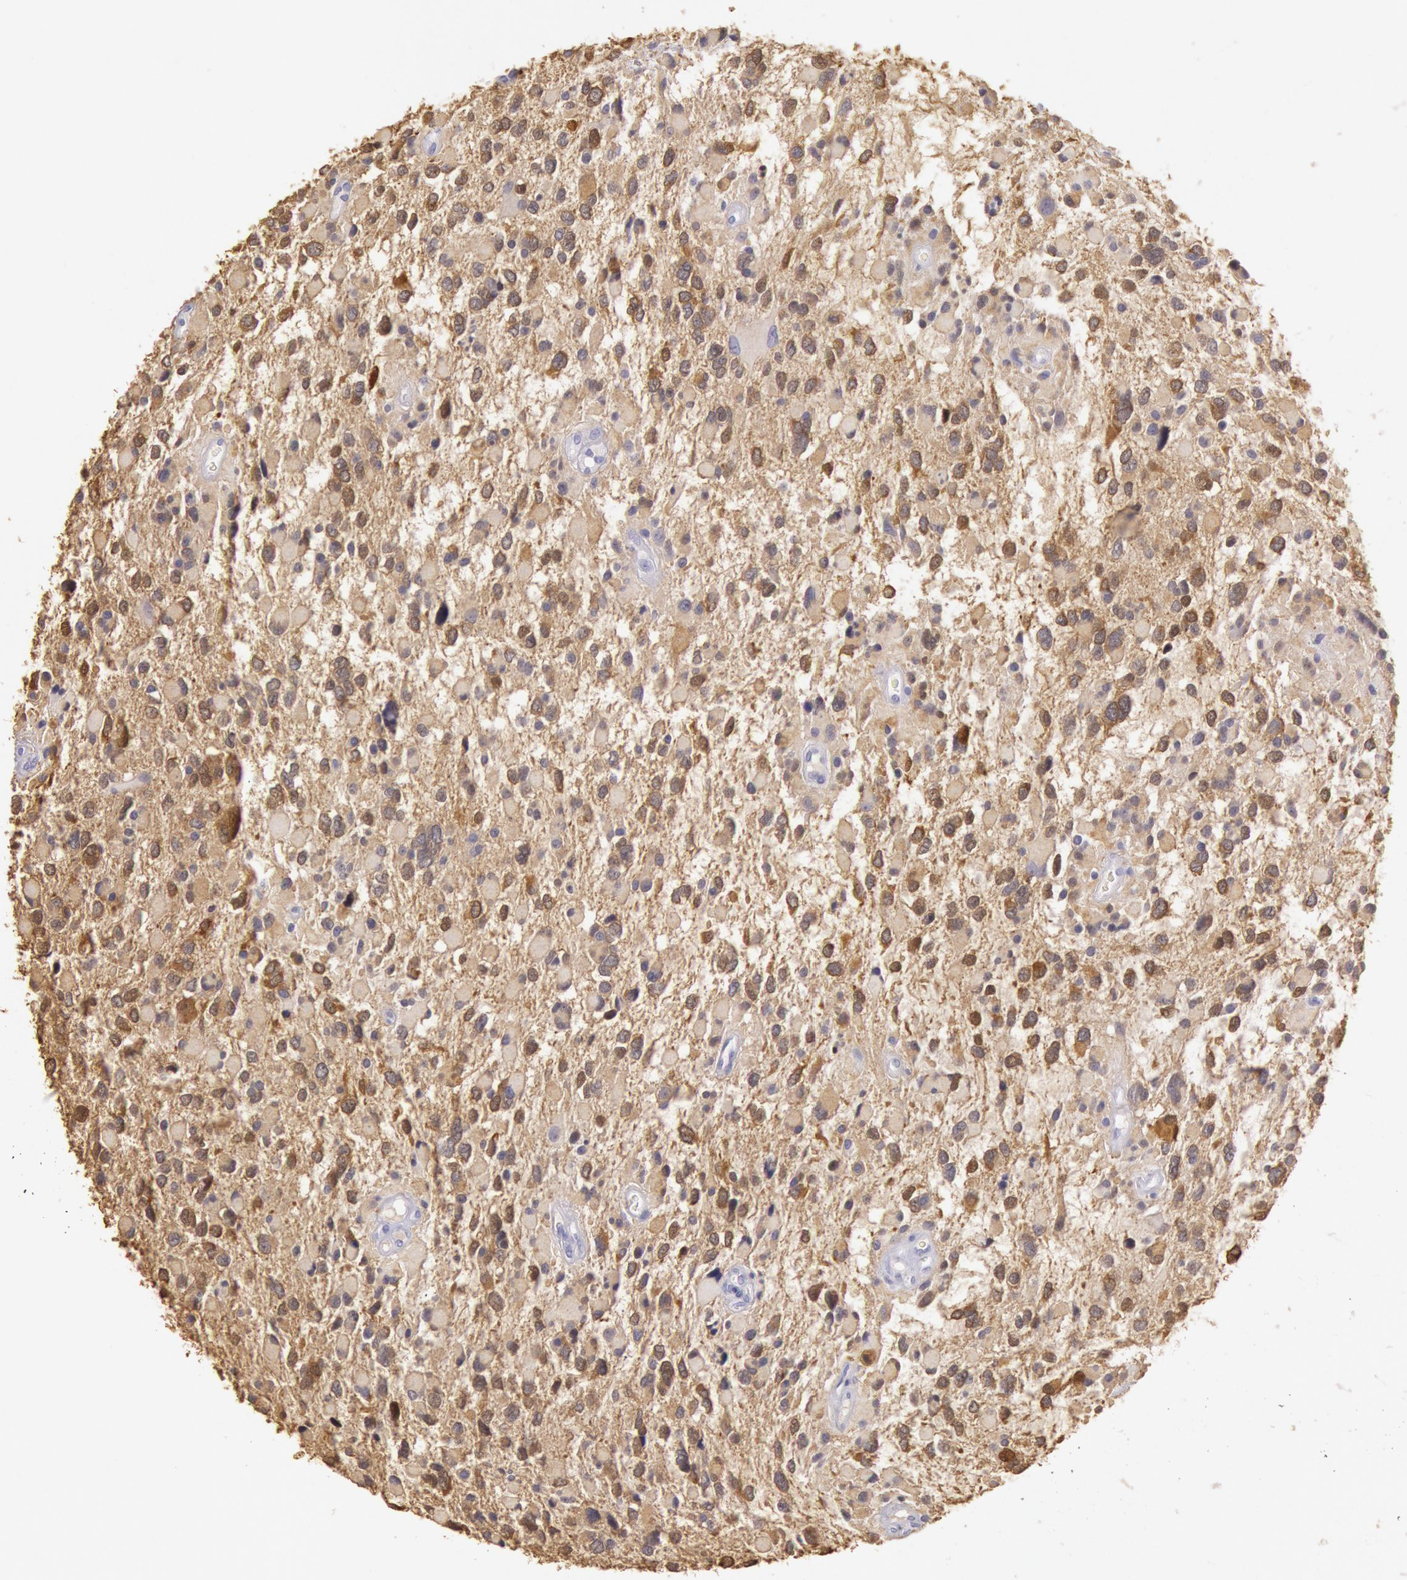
{"staining": {"intensity": "moderate", "quantity": "<25%", "location": "cytoplasmic/membranous"}, "tissue": "glioma", "cell_type": "Tumor cells", "image_type": "cancer", "snomed": [{"axis": "morphology", "description": "Glioma, malignant, High grade"}, {"axis": "topography", "description": "Brain"}], "caption": "Malignant high-grade glioma stained with a protein marker reveals moderate staining in tumor cells.", "gene": "CKB", "patient": {"sex": "female", "age": 37}}